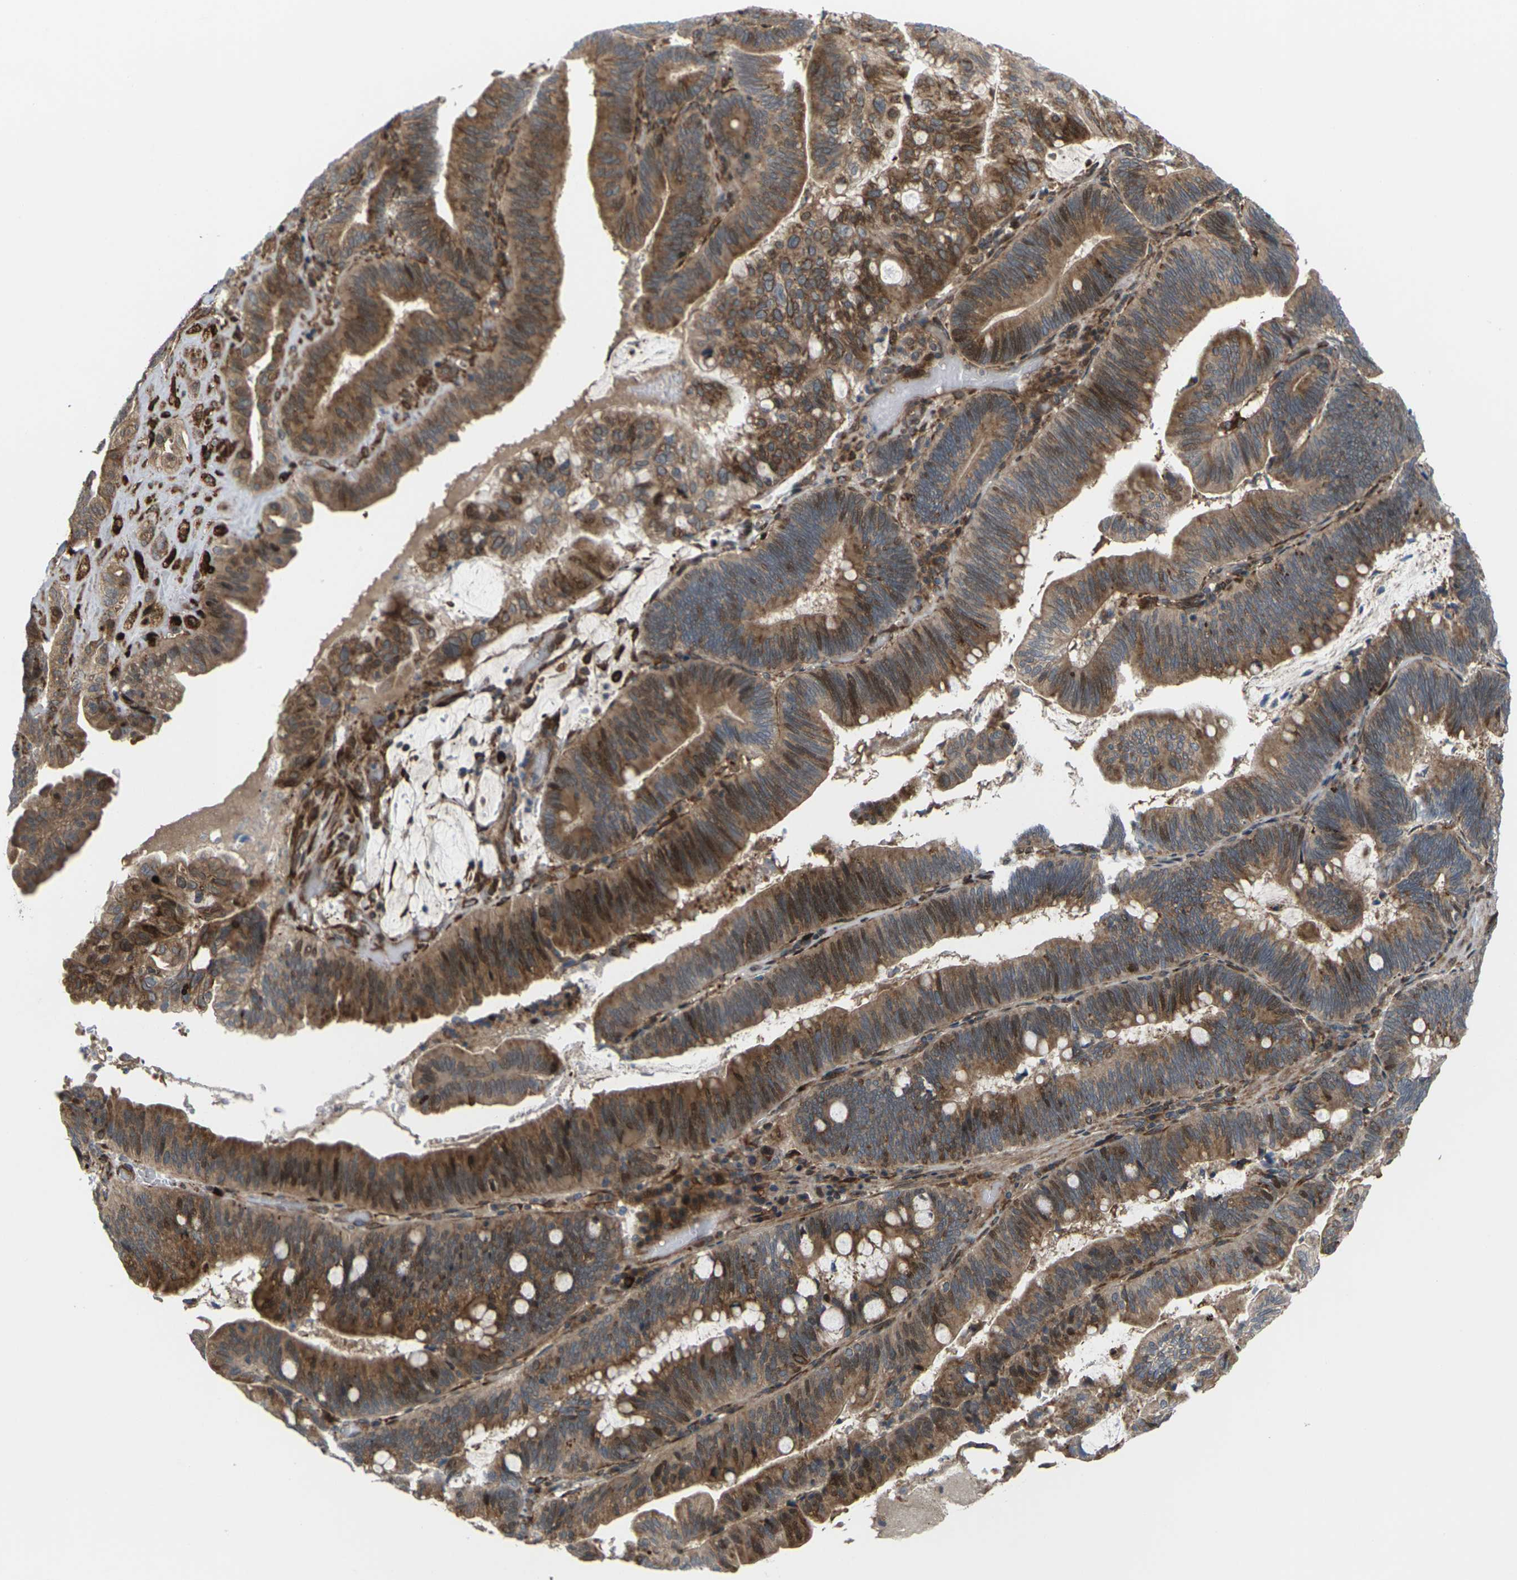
{"staining": {"intensity": "moderate", "quantity": ">75%", "location": "cytoplasmic/membranous,nuclear"}, "tissue": "pancreatic cancer", "cell_type": "Tumor cells", "image_type": "cancer", "snomed": [{"axis": "morphology", "description": "Adenocarcinoma, NOS"}, {"axis": "topography", "description": "Pancreas"}], "caption": "Protein staining of pancreatic adenocarcinoma tissue exhibits moderate cytoplasmic/membranous and nuclear expression in approximately >75% of tumor cells.", "gene": "ROBO1", "patient": {"sex": "male", "age": 82}}